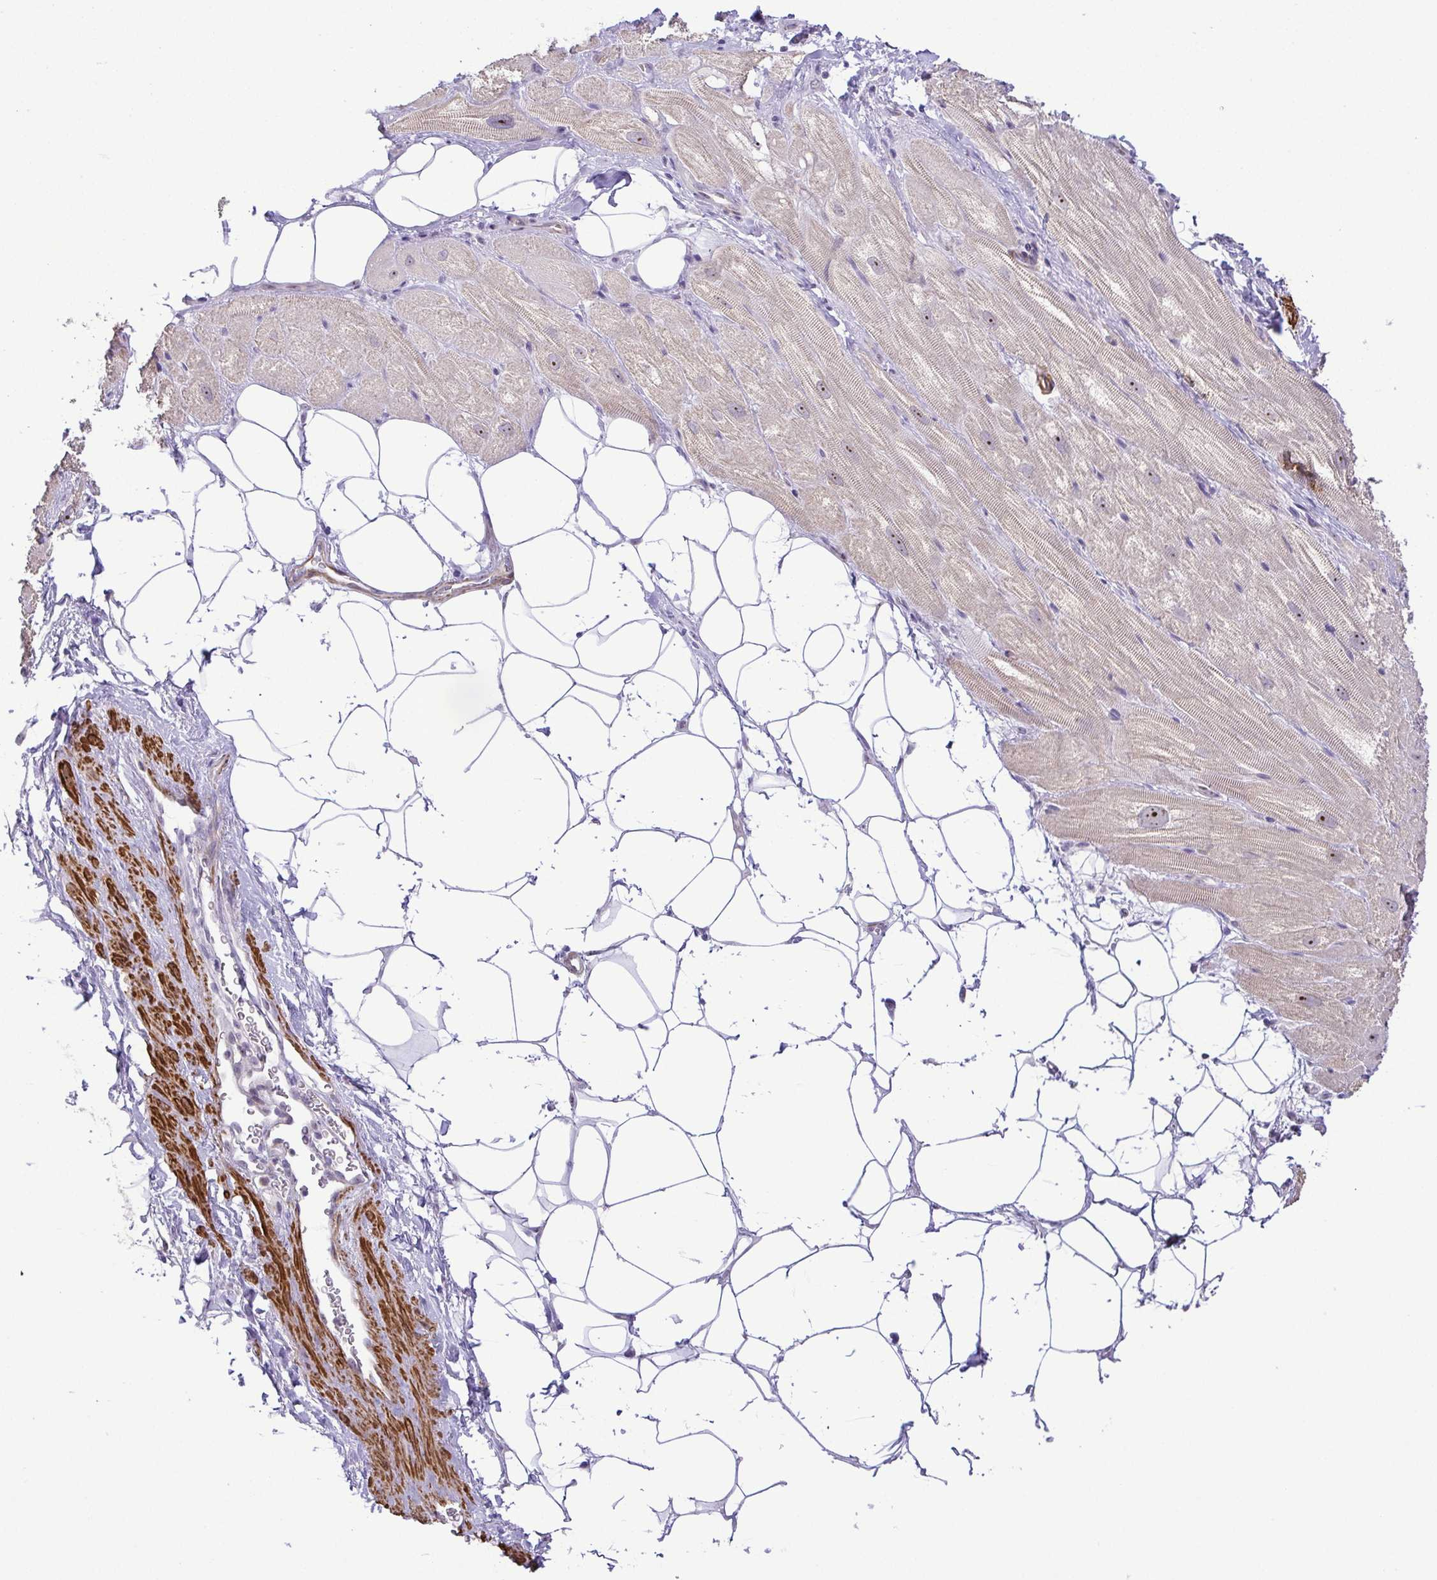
{"staining": {"intensity": "moderate", "quantity": "25%-75%", "location": "nuclear"}, "tissue": "heart muscle", "cell_type": "Cardiomyocytes", "image_type": "normal", "snomed": [{"axis": "morphology", "description": "Normal tissue, NOS"}, {"axis": "topography", "description": "Heart"}], "caption": "Brown immunohistochemical staining in benign human heart muscle shows moderate nuclear staining in approximately 25%-75% of cardiomyocytes.", "gene": "RSL24D1", "patient": {"sex": "male", "age": 62}}